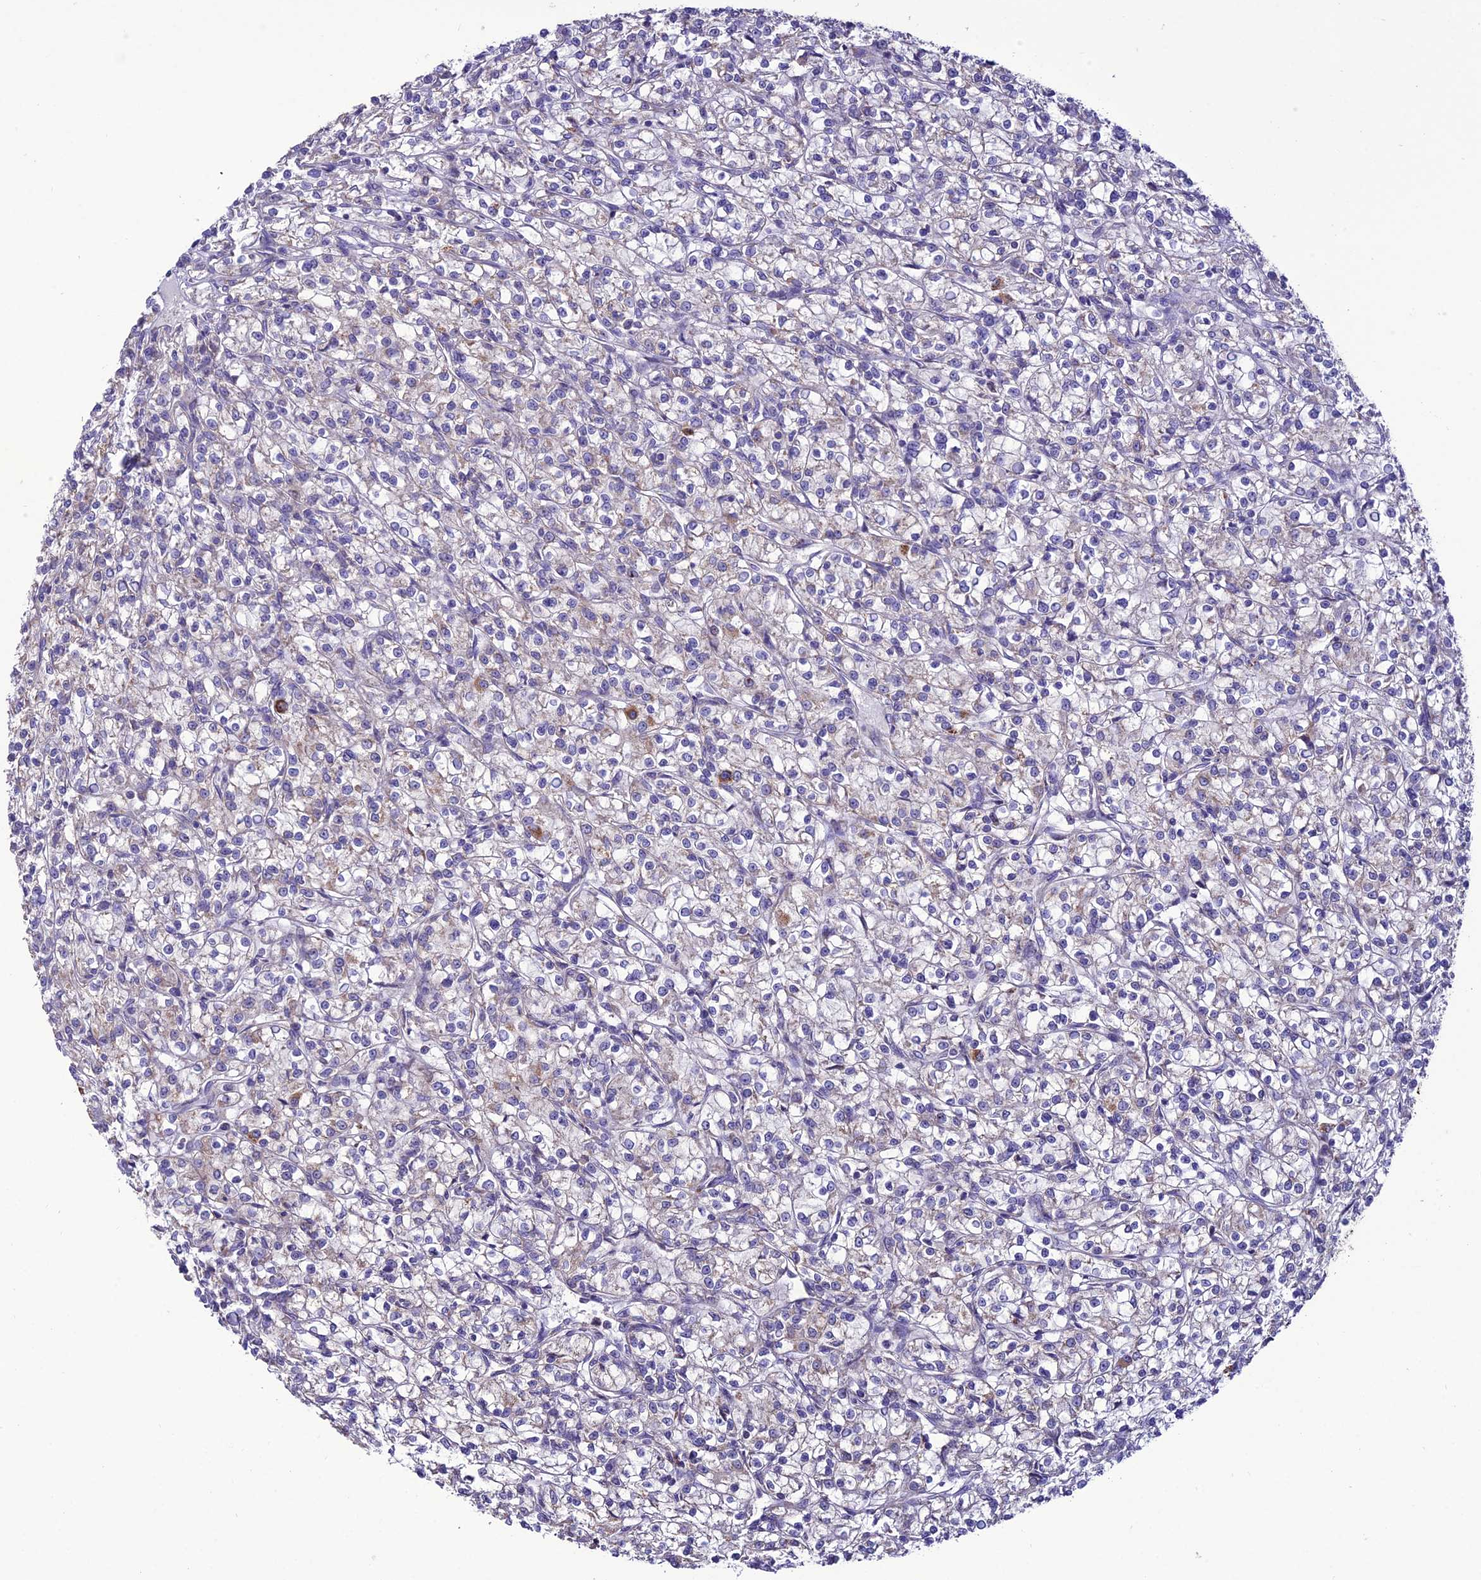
{"staining": {"intensity": "weak", "quantity": "<25%", "location": "cytoplasmic/membranous"}, "tissue": "renal cancer", "cell_type": "Tumor cells", "image_type": "cancer", "snomed": [{"axis": "morphology", "description": "Adenocarcinoma, NOS"}, {"axis": "topography", "description": "Kidney"}], "caption": "Tumor cells are negative for brown protein staining in renal adenocarcinoma.", "gene": "HOGA1", "patient": {"sex": "female", "age": 59}}